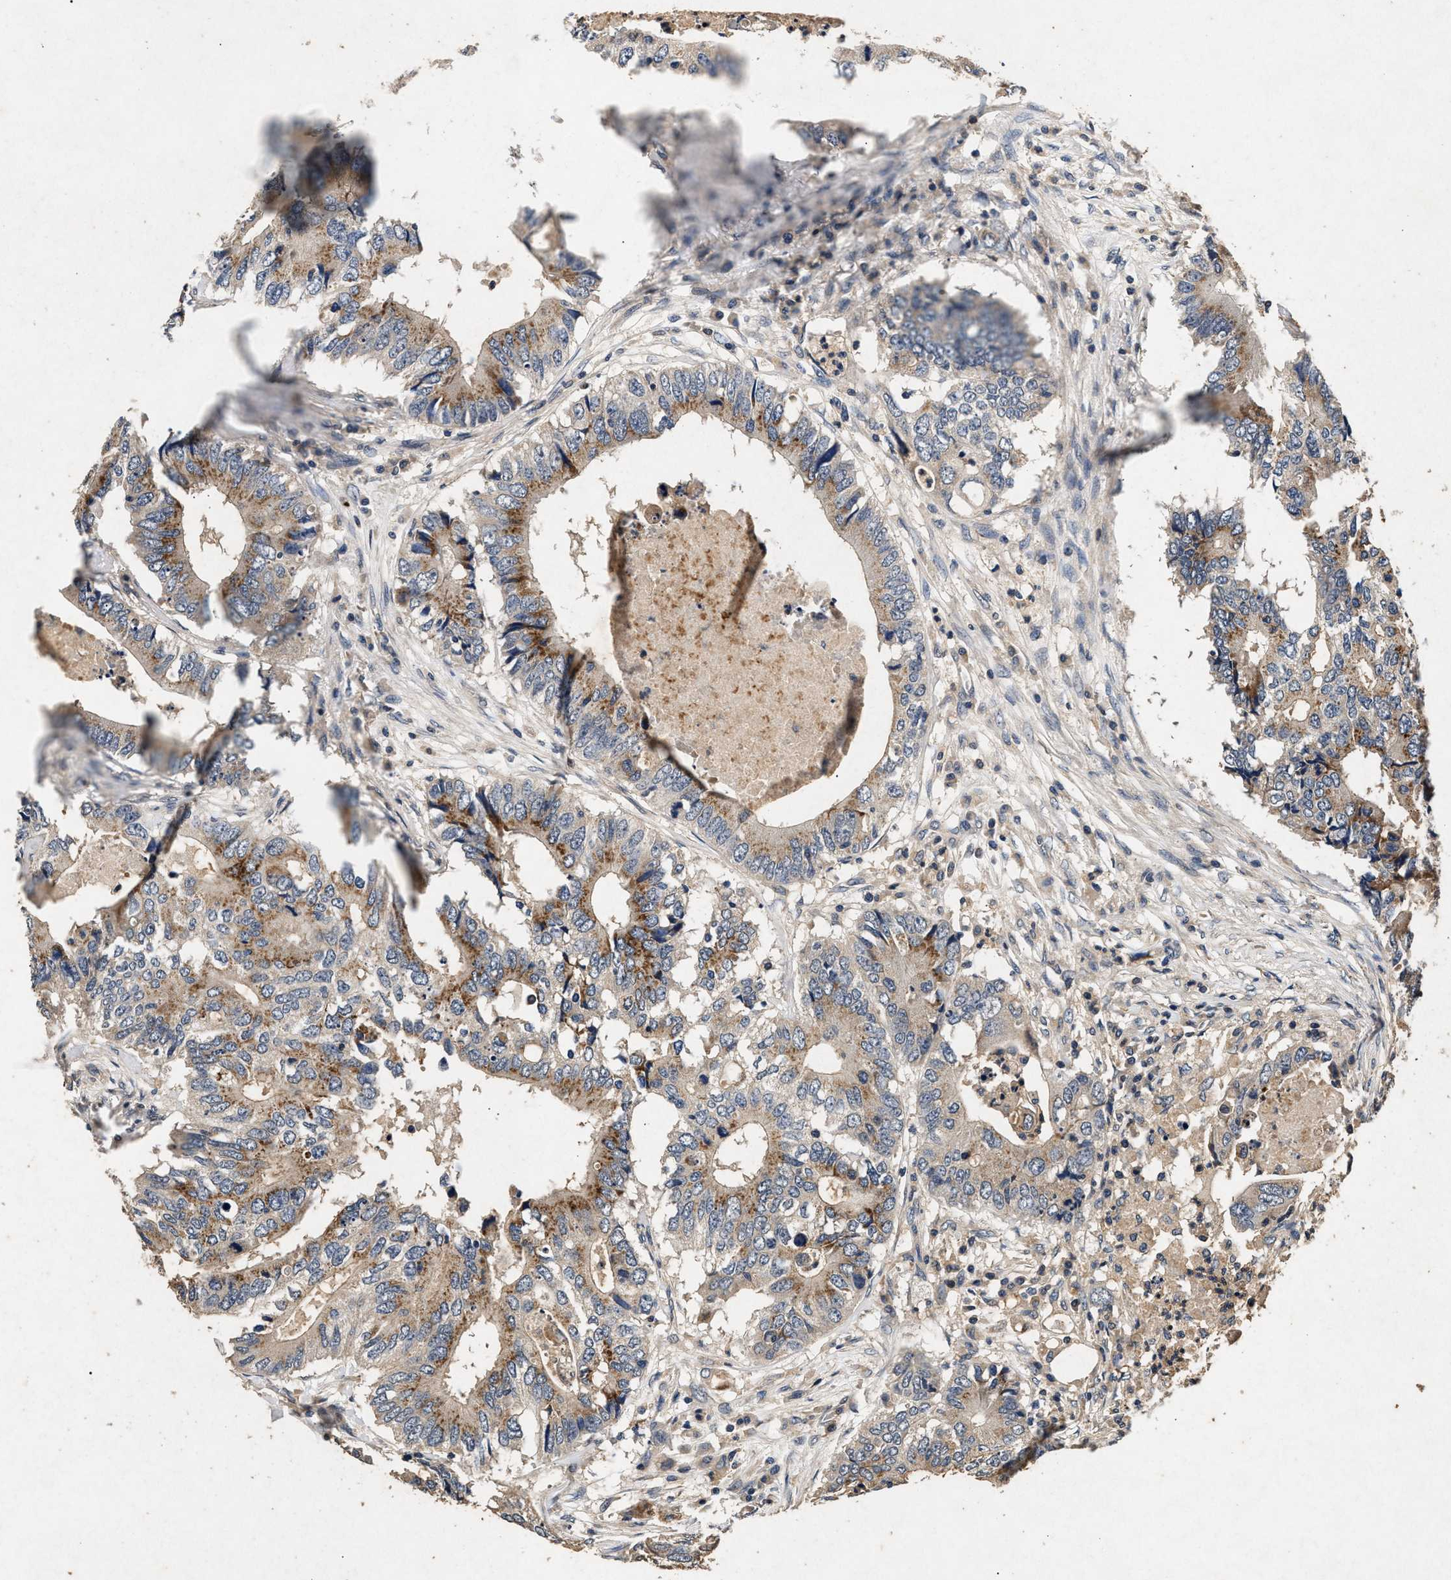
{"staining": {"intensity": "moderate", "quantity": ">75%", "location": "cytoplasmic/membranous"}, "tissue": "colorectal cancer", "cell_type": "Tumor cells", "image_type": "cancer", "snomed": [{"axis": "morphology", "description": "Adenocarcinoma, NOS"}, {"axis": "topography", "description": "Colon"}], "caption": "Protein analysis of colorectal cancer (adenocarcinoma) tissue demonstrates moderate cytoplasmic/membranous staining in about >75% of tumor cells.", "gene": "PPP1CC", "patient": {"sex": "male", "age": 71}}